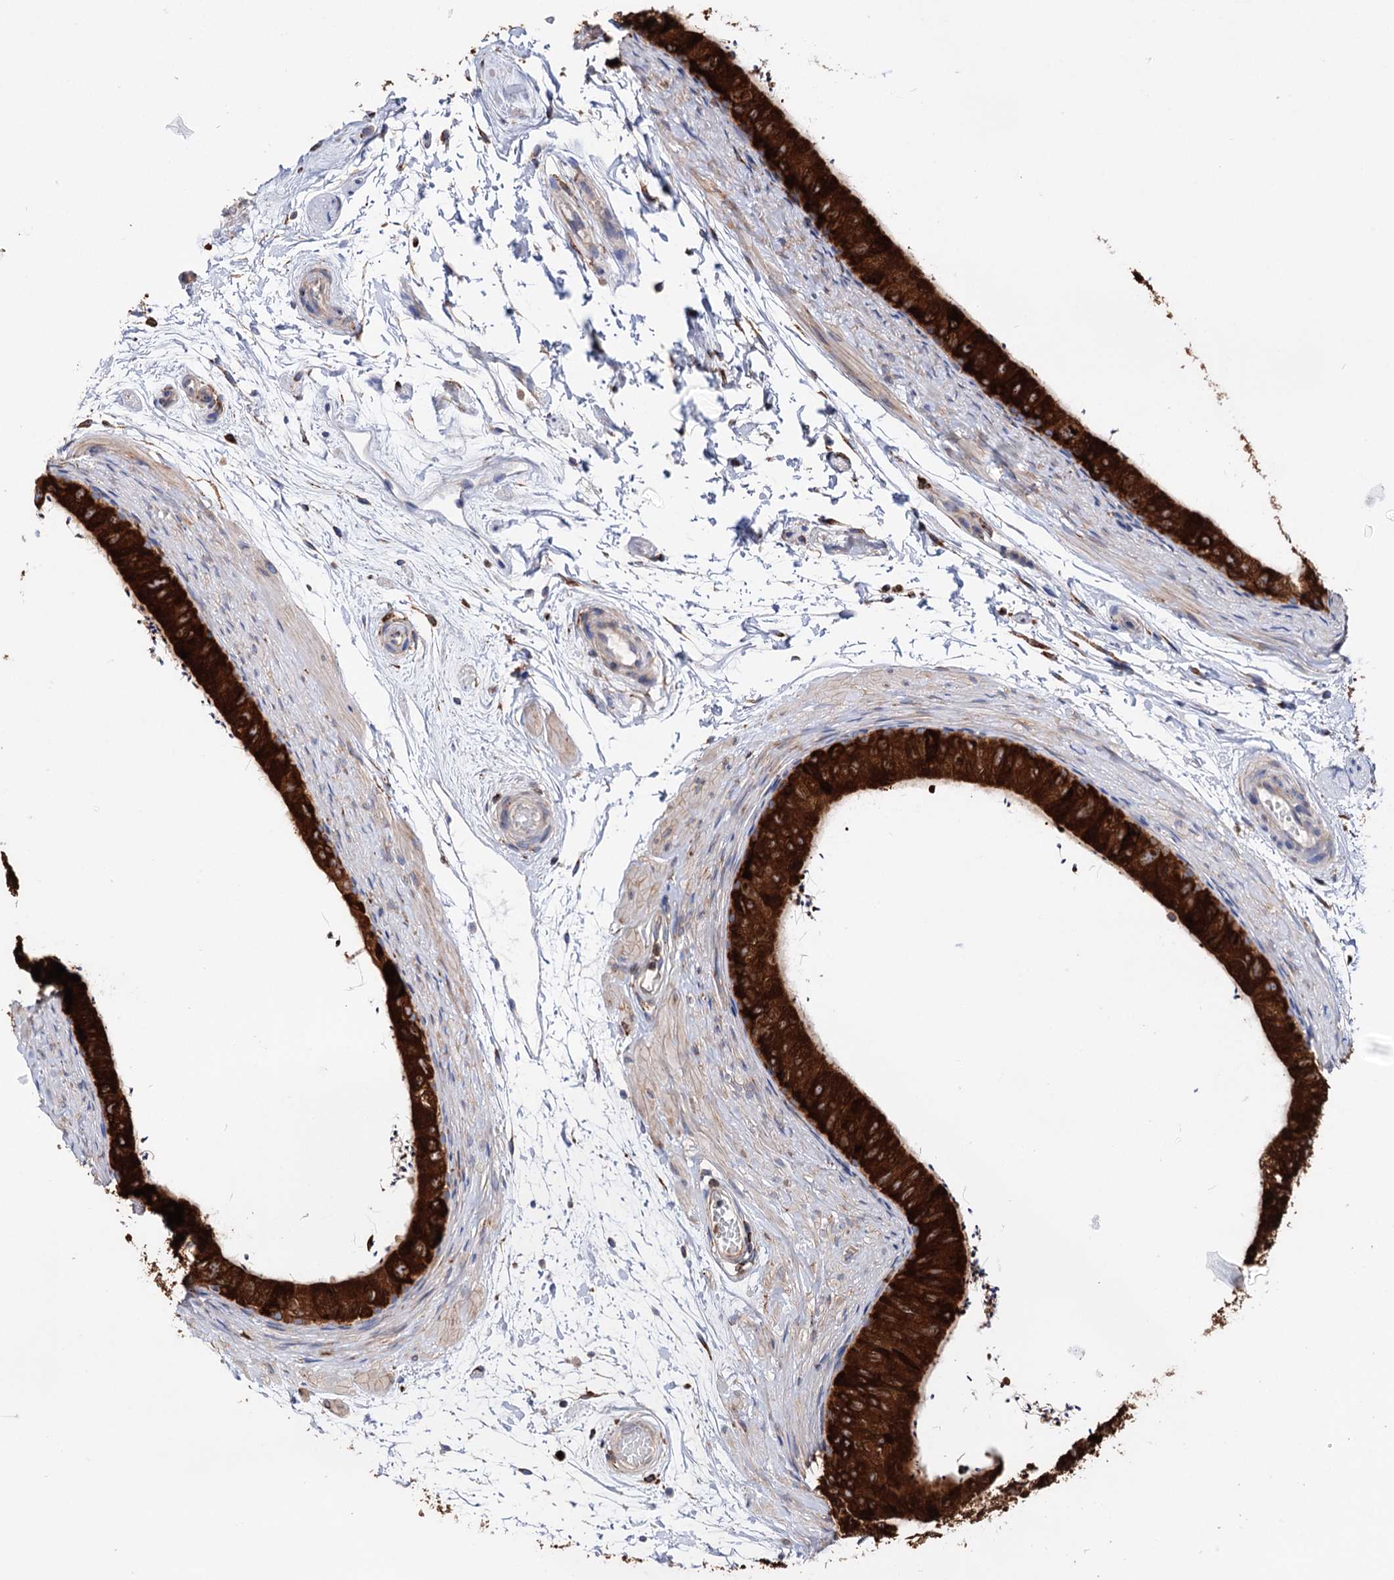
{"staining": {"intensity": "strong", "quantity": ">75%", "location": "cytoplasmic/membranous"}, "tissue": "epididymis", "cell_type": "Glandular cells", "image_type": "normal", "snomed": [{"axis": "morphology", "description": "Normal tissue, NOS"}, {"axis": "topography", "description": "Epididymis"}], "caption": "Protein staining of unremarkable epididymis reveals strong cytoplasmic/membranous expression in approximately >75% of glandular cells.", "gene": "ERP29", "patient": {"sex": "male", "age": 50}}